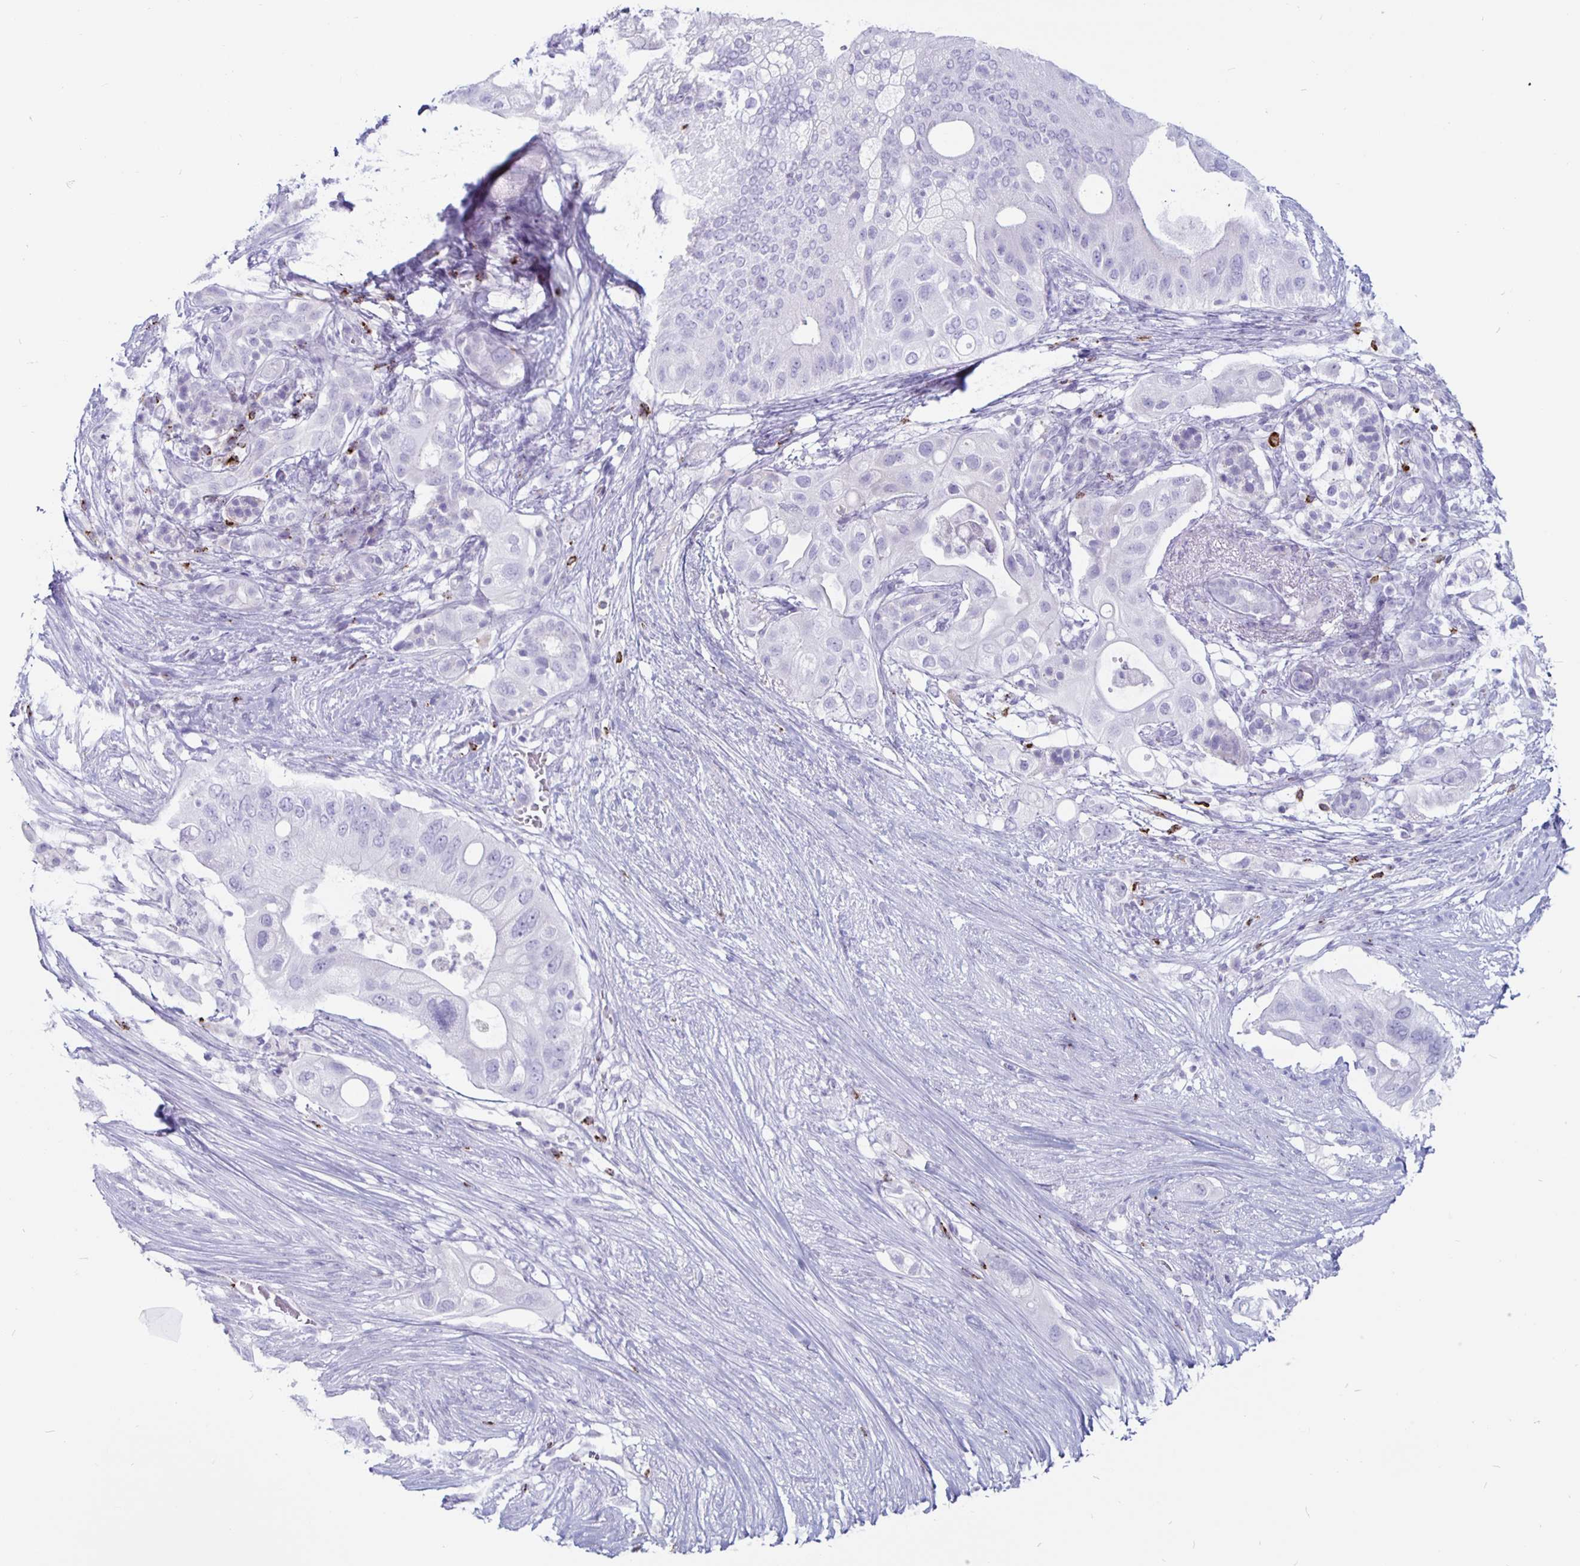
{"staining": {"intensity": "negative", "quantity": "none", "location": "none"}, "tissue": "pancreatic cancer", "cell_type": "Tumor cells", "image_type": "cancer", "snomed": [{"axis": "morphology", "description": "Adenocarcinoma, NOS"}, {"axis": "topography", "description": "Pancreas"}], "caption": "Immunohistochemistry (IHC) micrograph of neoplastic tissue: pancreatic adenocarcinoma stained with DAB (3,3'-diaminobenzidine) displays no significant protein staining in tumor cells. The staining is performed using DAB brown chromogen with nuclei counter-stained in using hematoxylin.", "gene": "GZMK", "patient": {"sex": "female", "age": 72}}